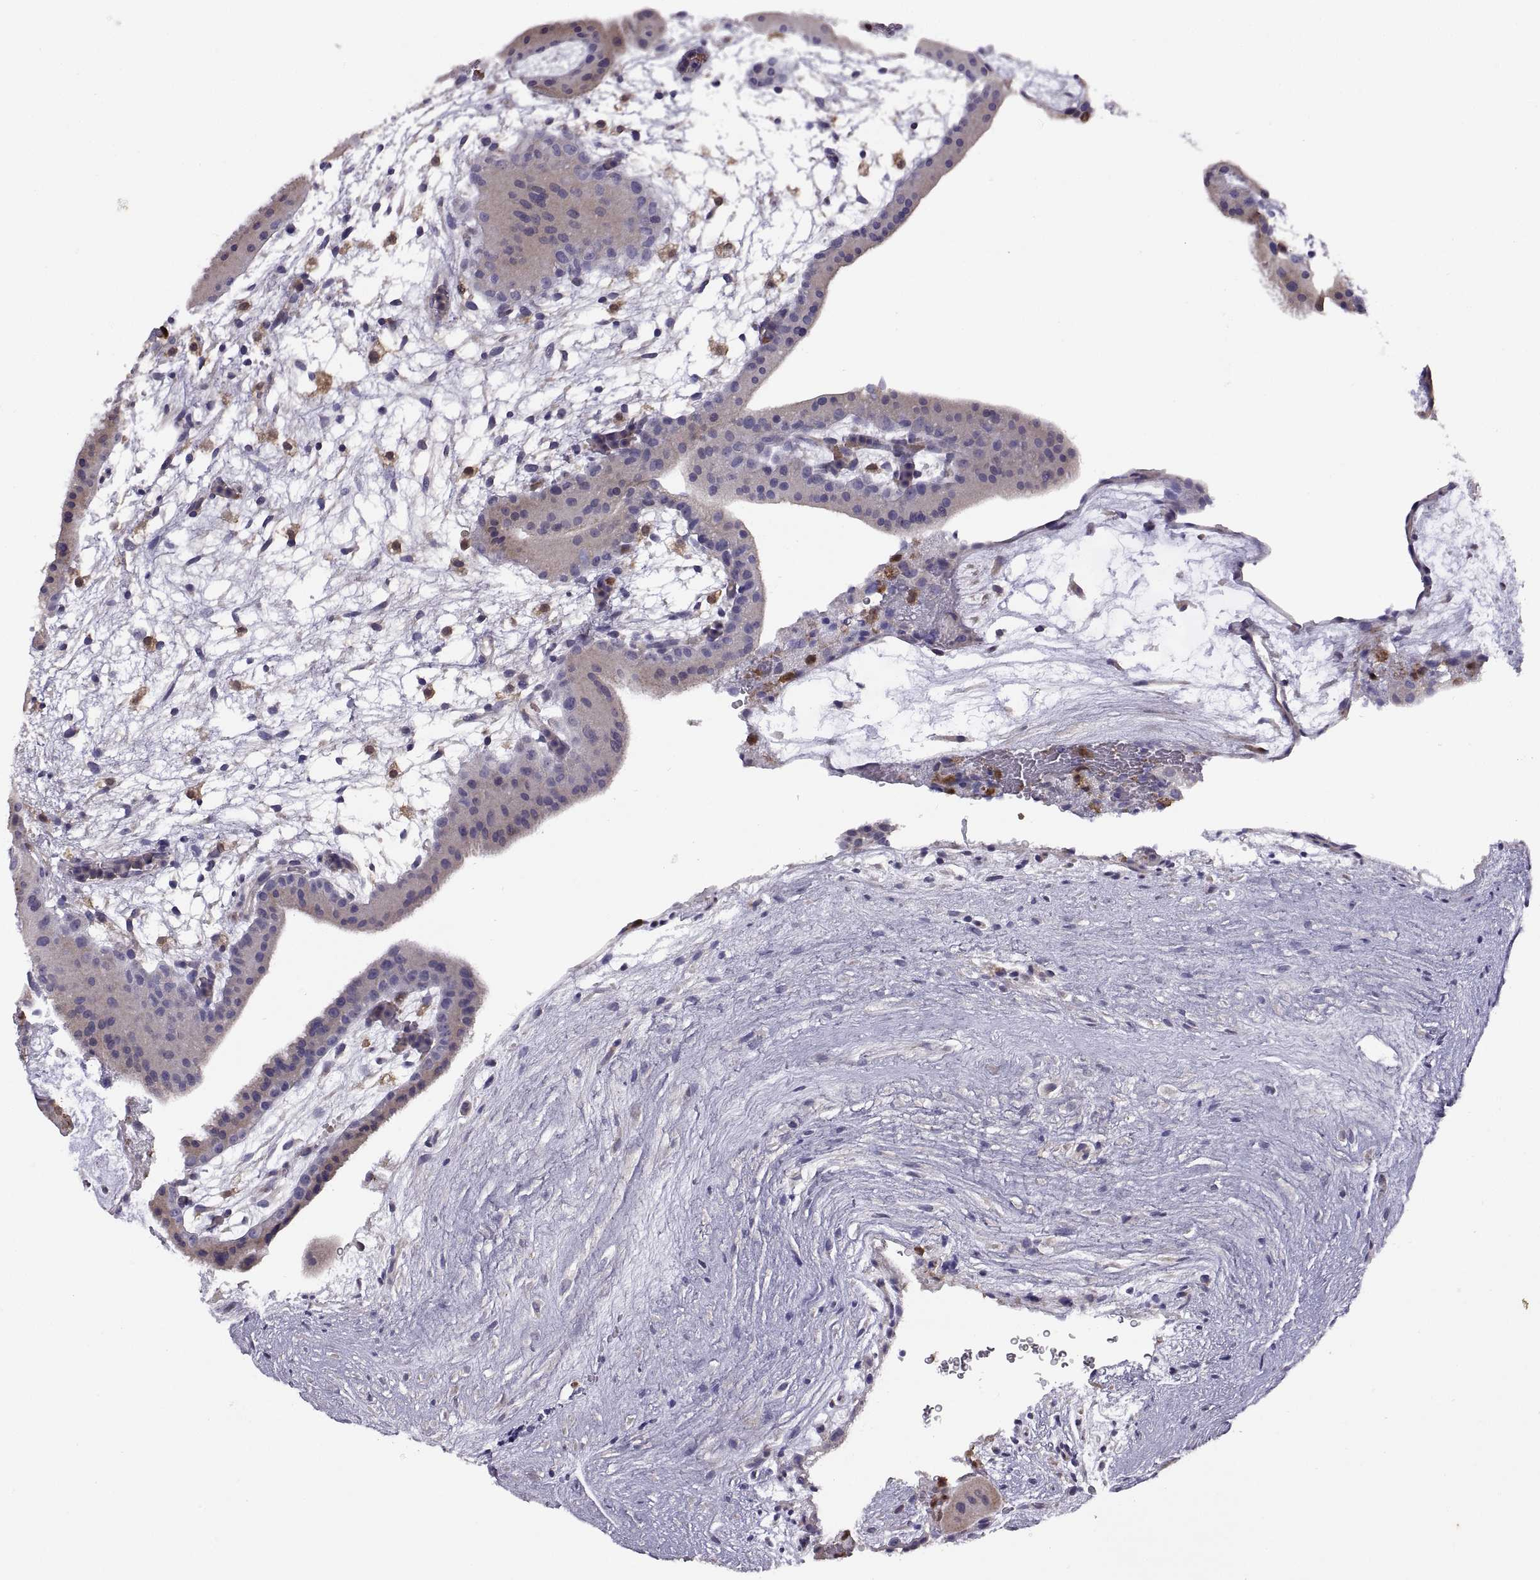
{"staining": {"intensity": "negative", "quantity": "none", "location": "none"}, "tissue": "placenta", "cell_type": "Decidual cells", "image_type": "normal", "snomed": [{"axis": "morphology", "description": "Normal tissue, NOS"}, {"axis": "topography", "description": "Placenta"}], "caption": "High magnification brightfield microscopy of benign placenta stained with DAB (3,3'-diaminobenzidine) (brown) and counterstained with hematoxylin (blue): decidual cells show no significant positivity. Brightfield microscopy of IHC stained with DAB (3,3'-diaminobenzidine) (brown) and hematoxylin (blue), captured at high magnification.", "gene": "DOK3", "patient": {"sex": "female", "age": 19}}